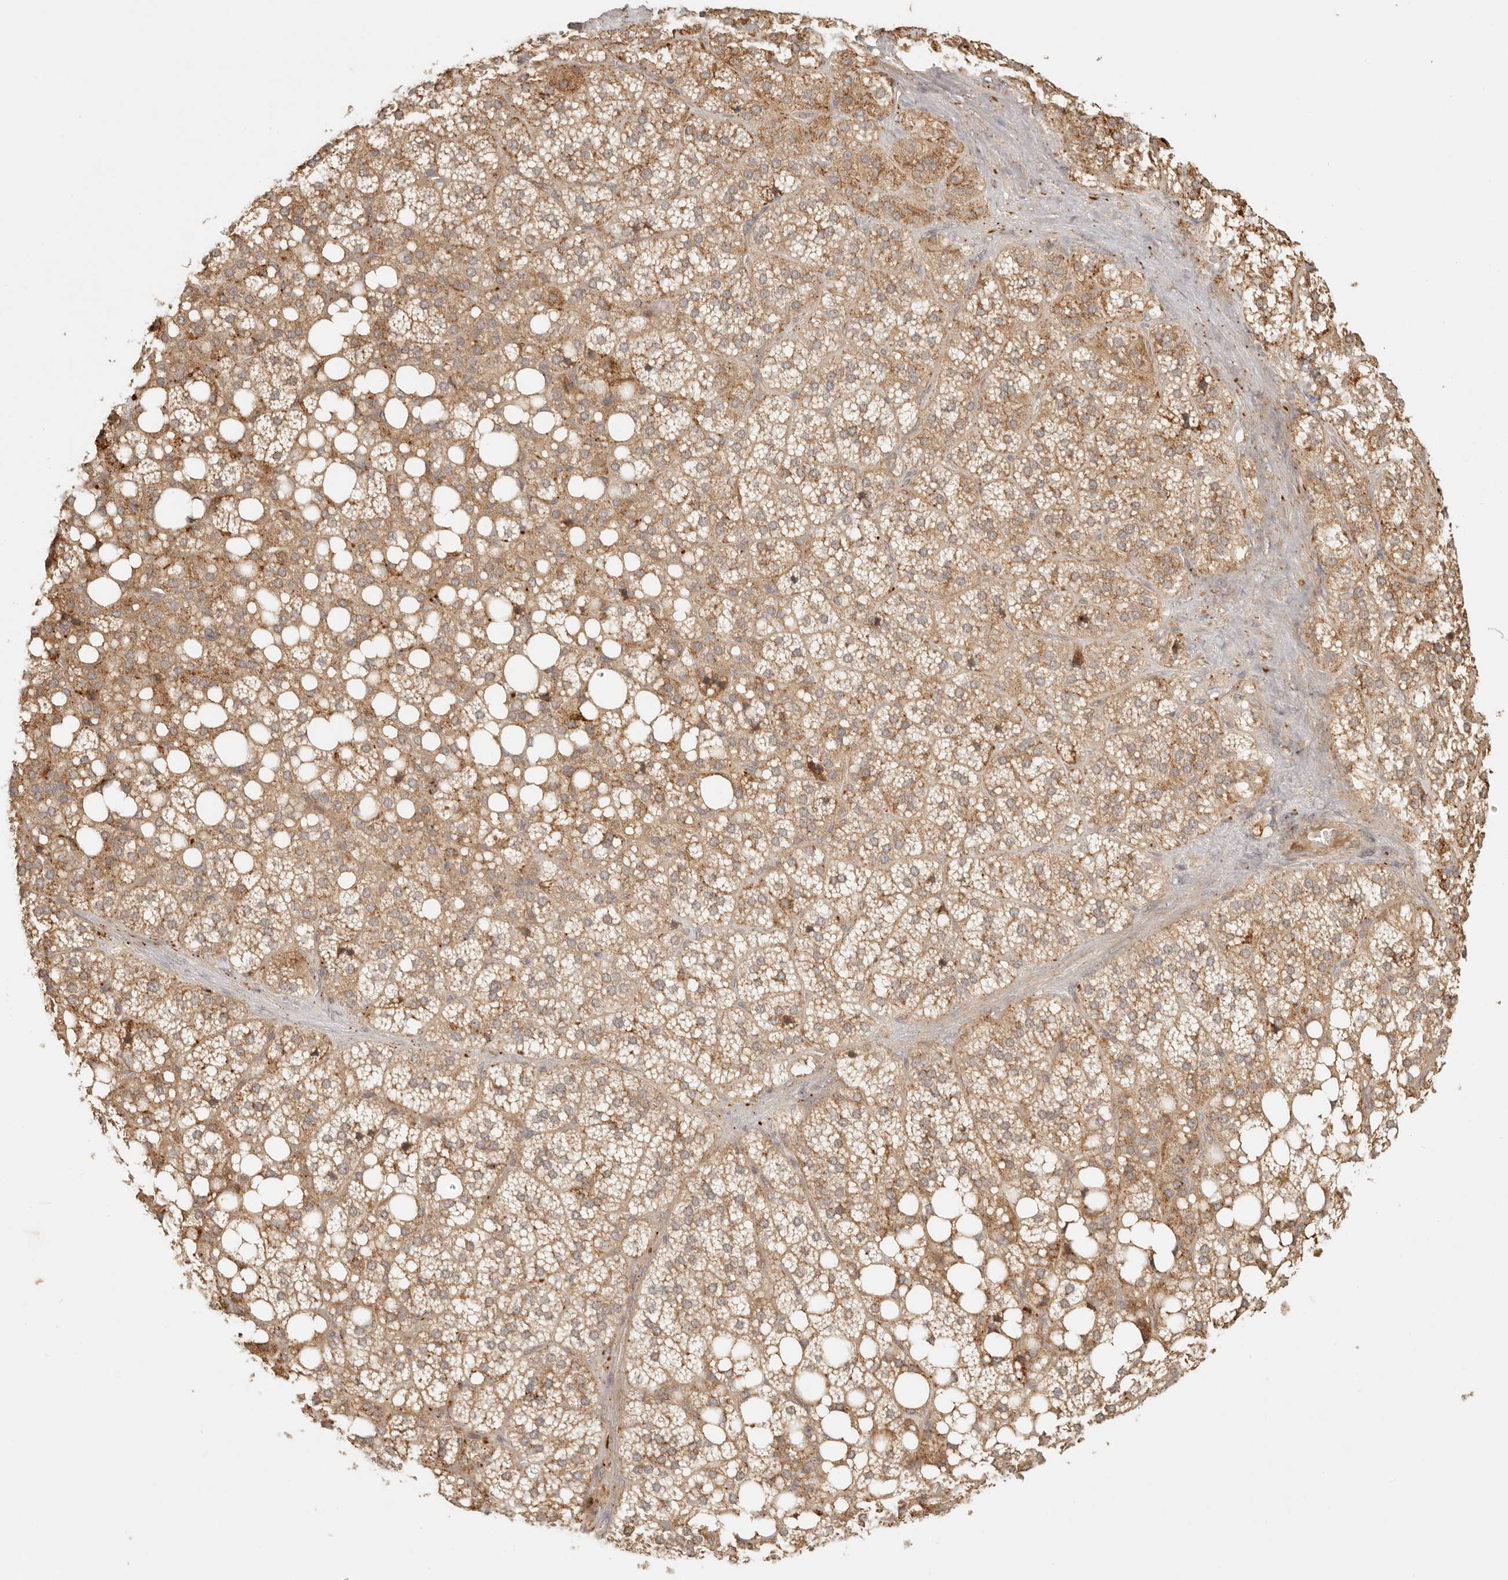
{"staining": {"intensity": "moderate", "quantity": ">75%", "location": "cytoplasmic/membranous"}, "tissue": "adrenal gland", "cell_type": "Glandular cells", "image_type": "normal", "snomed": [{"axis": "morphology", "description": "Normal tissue, NOS"}, {"axis": "topography", "description": "Adrenal gland"}], "caption": "Brown immunohistochemical staining in benign human adrenal gland shows moderate cytoplasmic/membranous staining in about >75% of glandular cells.", "gene": "ANKRD61", "patient": {"sex": "female", "age": 59}}